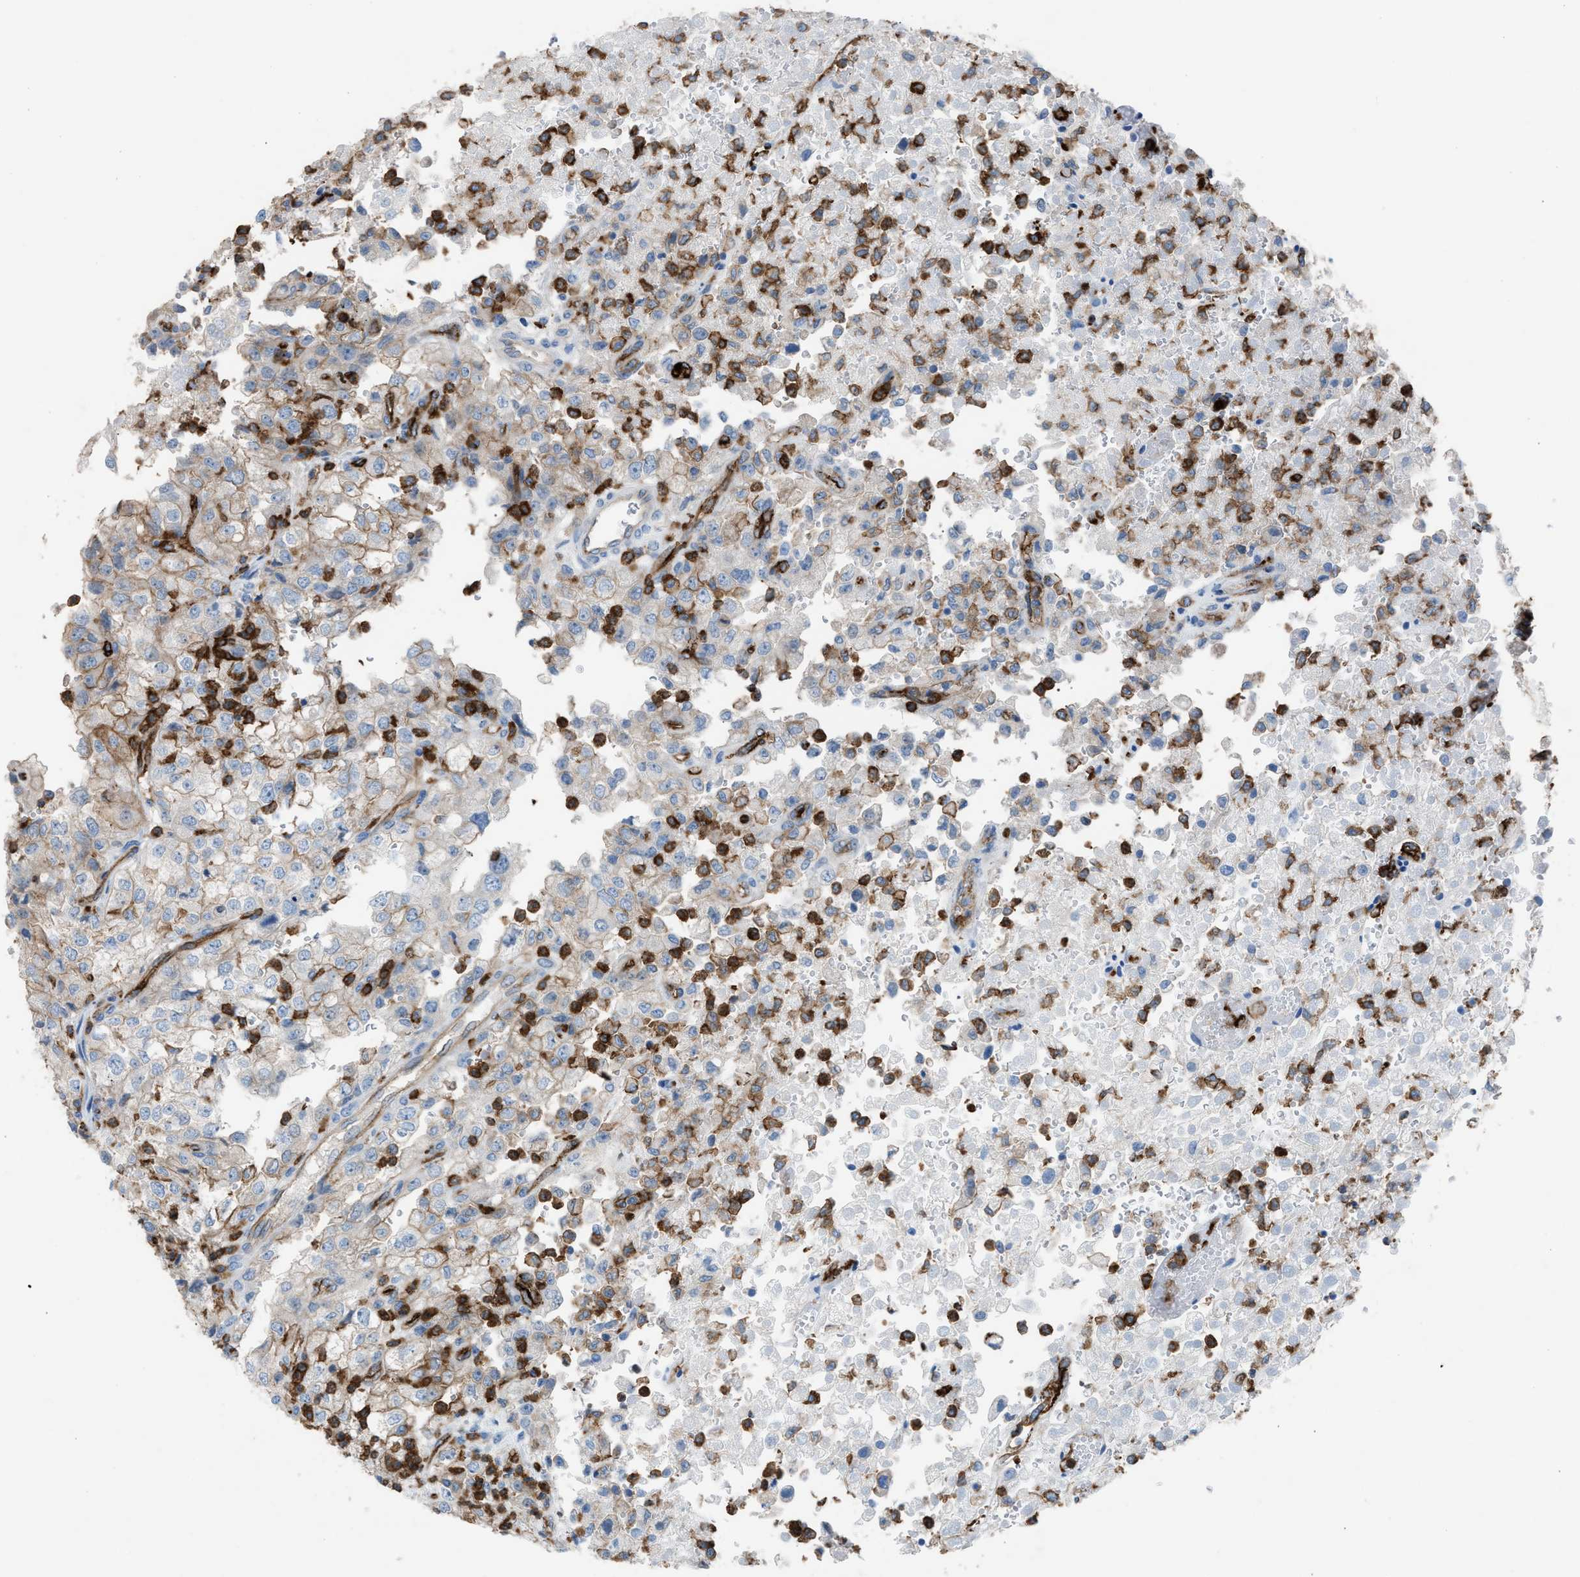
{"staining": {"intensity": "weak", "quantity": "25%-75%", "location": "cytoplasmic/membranous"}, "tissue": "renal cancer", "cell_type": "Tumor cells", "image_type": "cancer", "snomed": [{"axis": "morphology", "description": "Adenocarcinoma, NOS"}, {"axis": "topography", "description": "Kidney"}], "caption": "Weak cytoplasmic/membranous protein staining is identified in approximately 25%-75% of tumor cells in adenocarcinoma (renal). The protein of interest is stained brown, and the nuclei are stained in blue (DAB IHC with brightfield microscopy, high magnification).", "gene": "DYSF", "patient": {"sex": "female", "age": 54}}